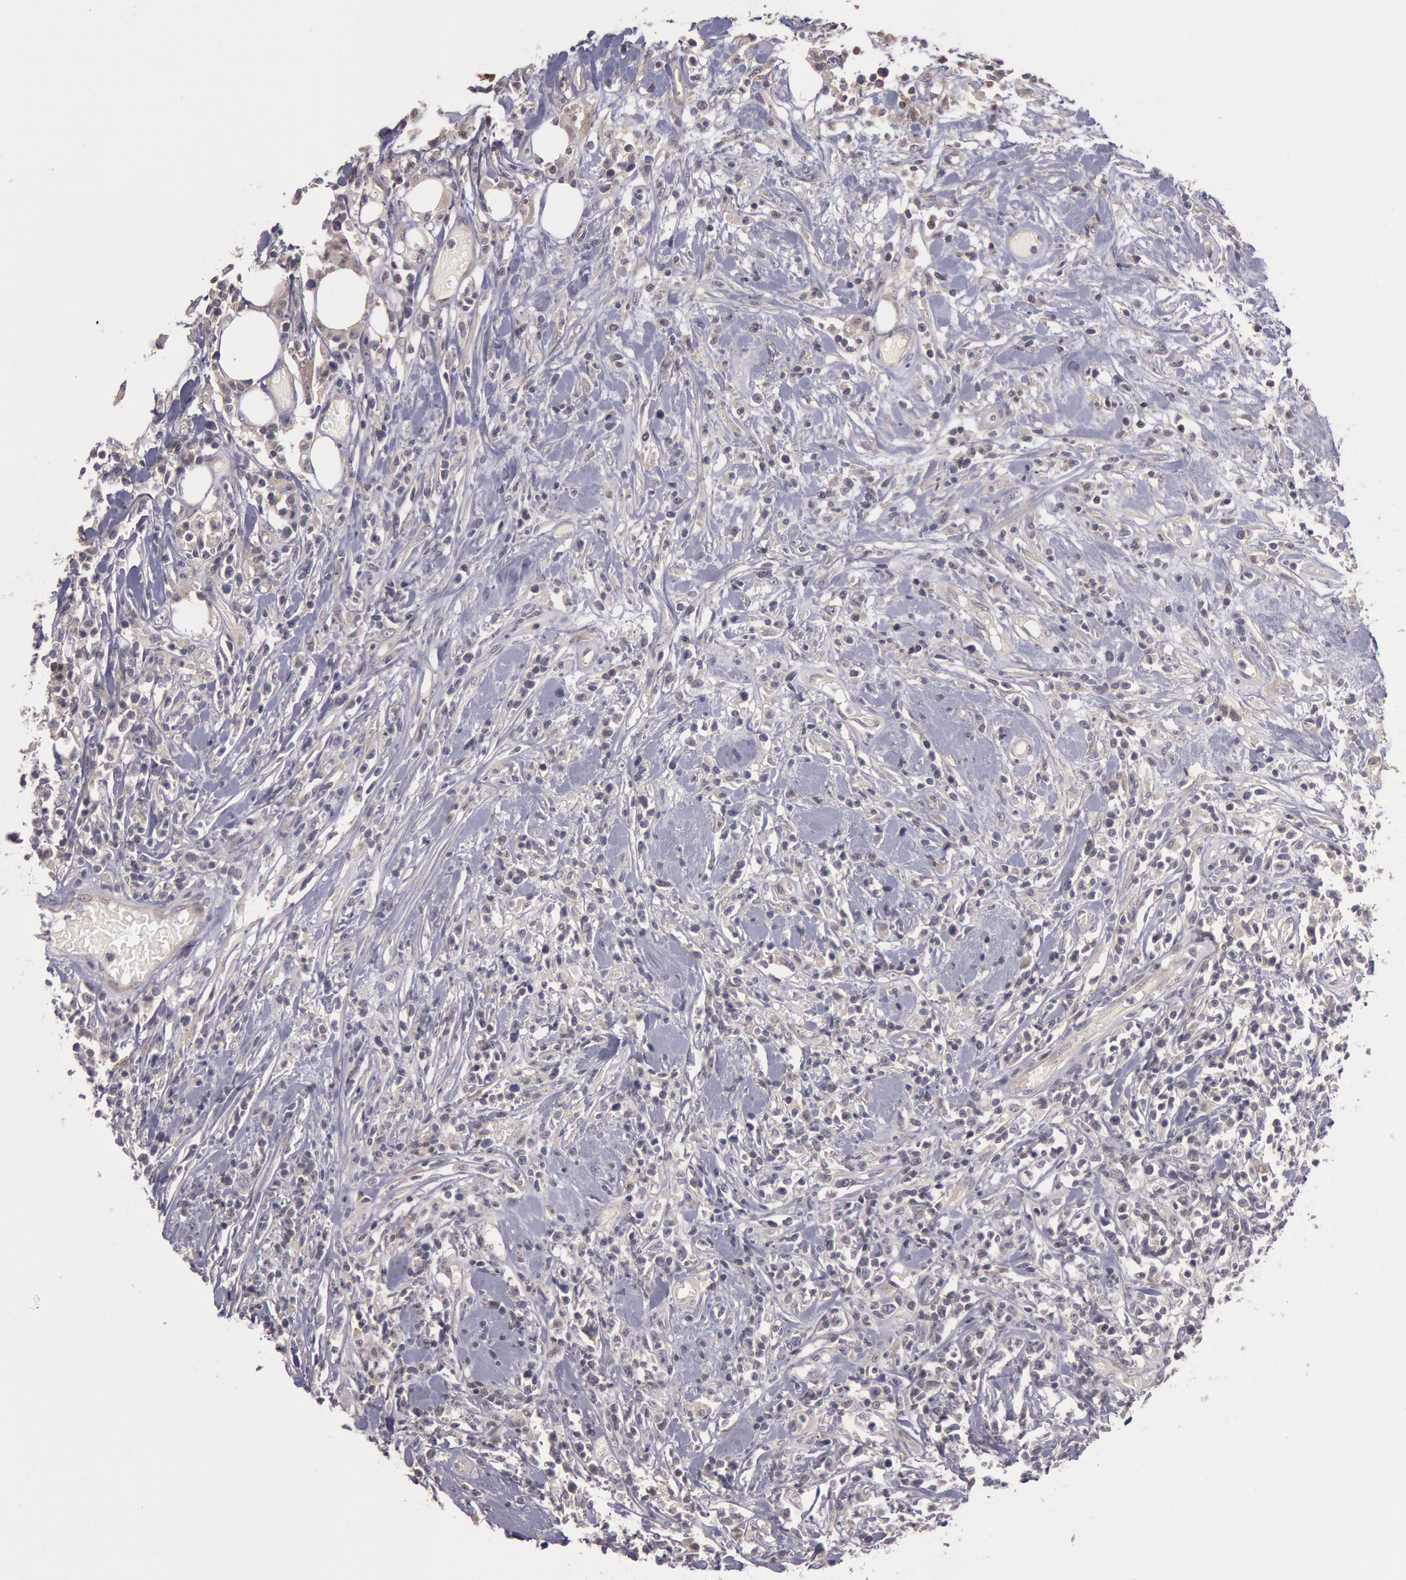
{"staining": {"intensity": "weak", "quantity": ">75%", "location": "cytoplasmic/membranous"}, "tissue": "lymphoma", "cell_type": "Tumor cells", "image_type": "cancer", "snomed": [{"axis": "morphology", "description": "Malignant lymphoma, non-Hodgkin's type, High grade"}, {"axis": "topography", "description": "Colon"}], "caption": "A high-resolution image shows immunohistochemistry (IHC) staining of malignant lymphoma, non-Hodgkin's type (high-grade), which shows weak cytoplasmic/membranous positivity in about >75% of tumor cells.", "gene": "TRIB2", "patient": {"sex": "male", "age": 82}}